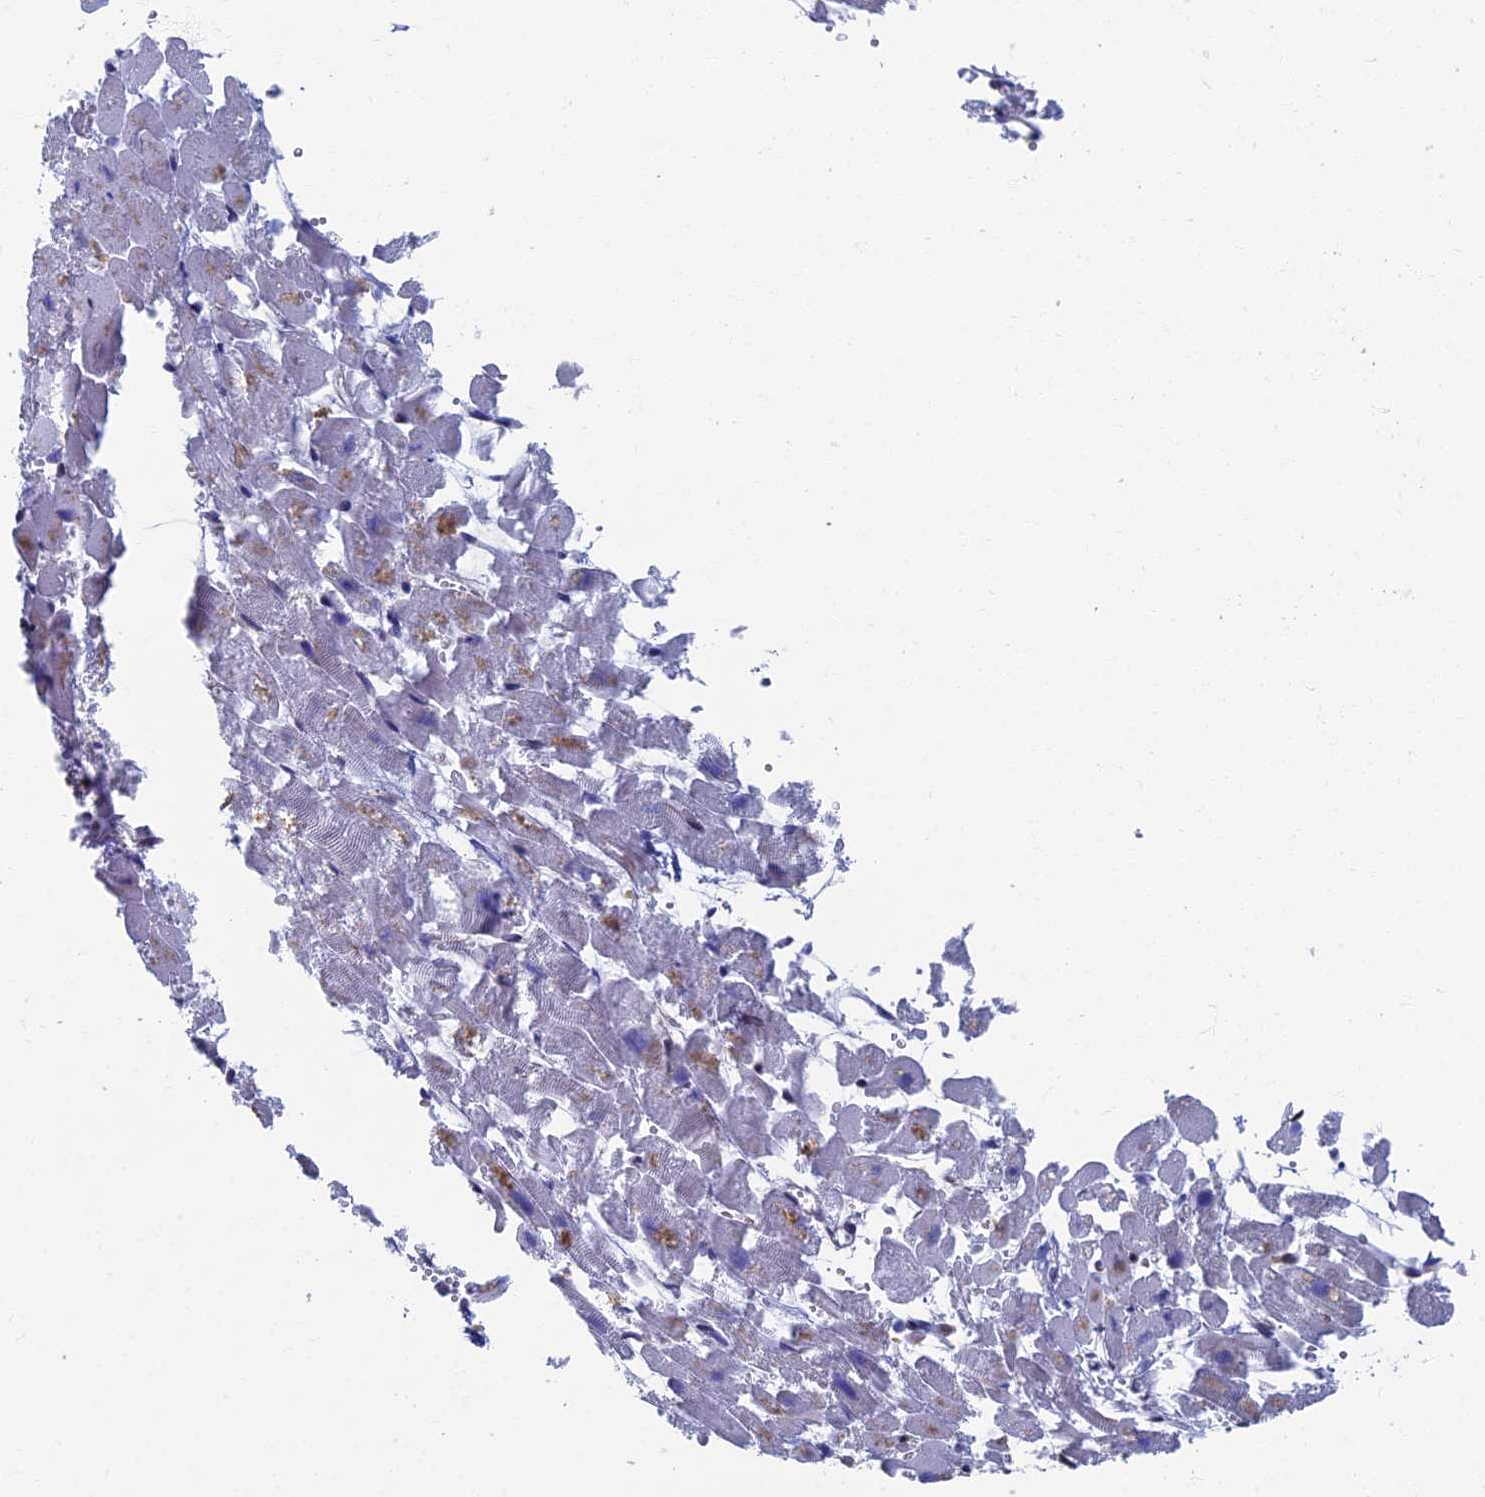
{"staining": {"intensity": "moderate", "quantity": "<25%", "location": "cytoplasmic/membranous"}, "tissue": "heart muscle", "cell_type": "Cardiomyocytes", "image_type": "normal", "snomed": [{"axis": "morphology", "description": "Normal tissue, NOS"}, {"axis": "topography", "description": "Heart"}], "caption": "Human heart muscle stained for a protein (brown) reveals moderate cytoplasmic/membranous positive staining in about <25% of cardiomyocytes.", "gene": "YBX1", "patient": {"sex": "female", "age": 64}}